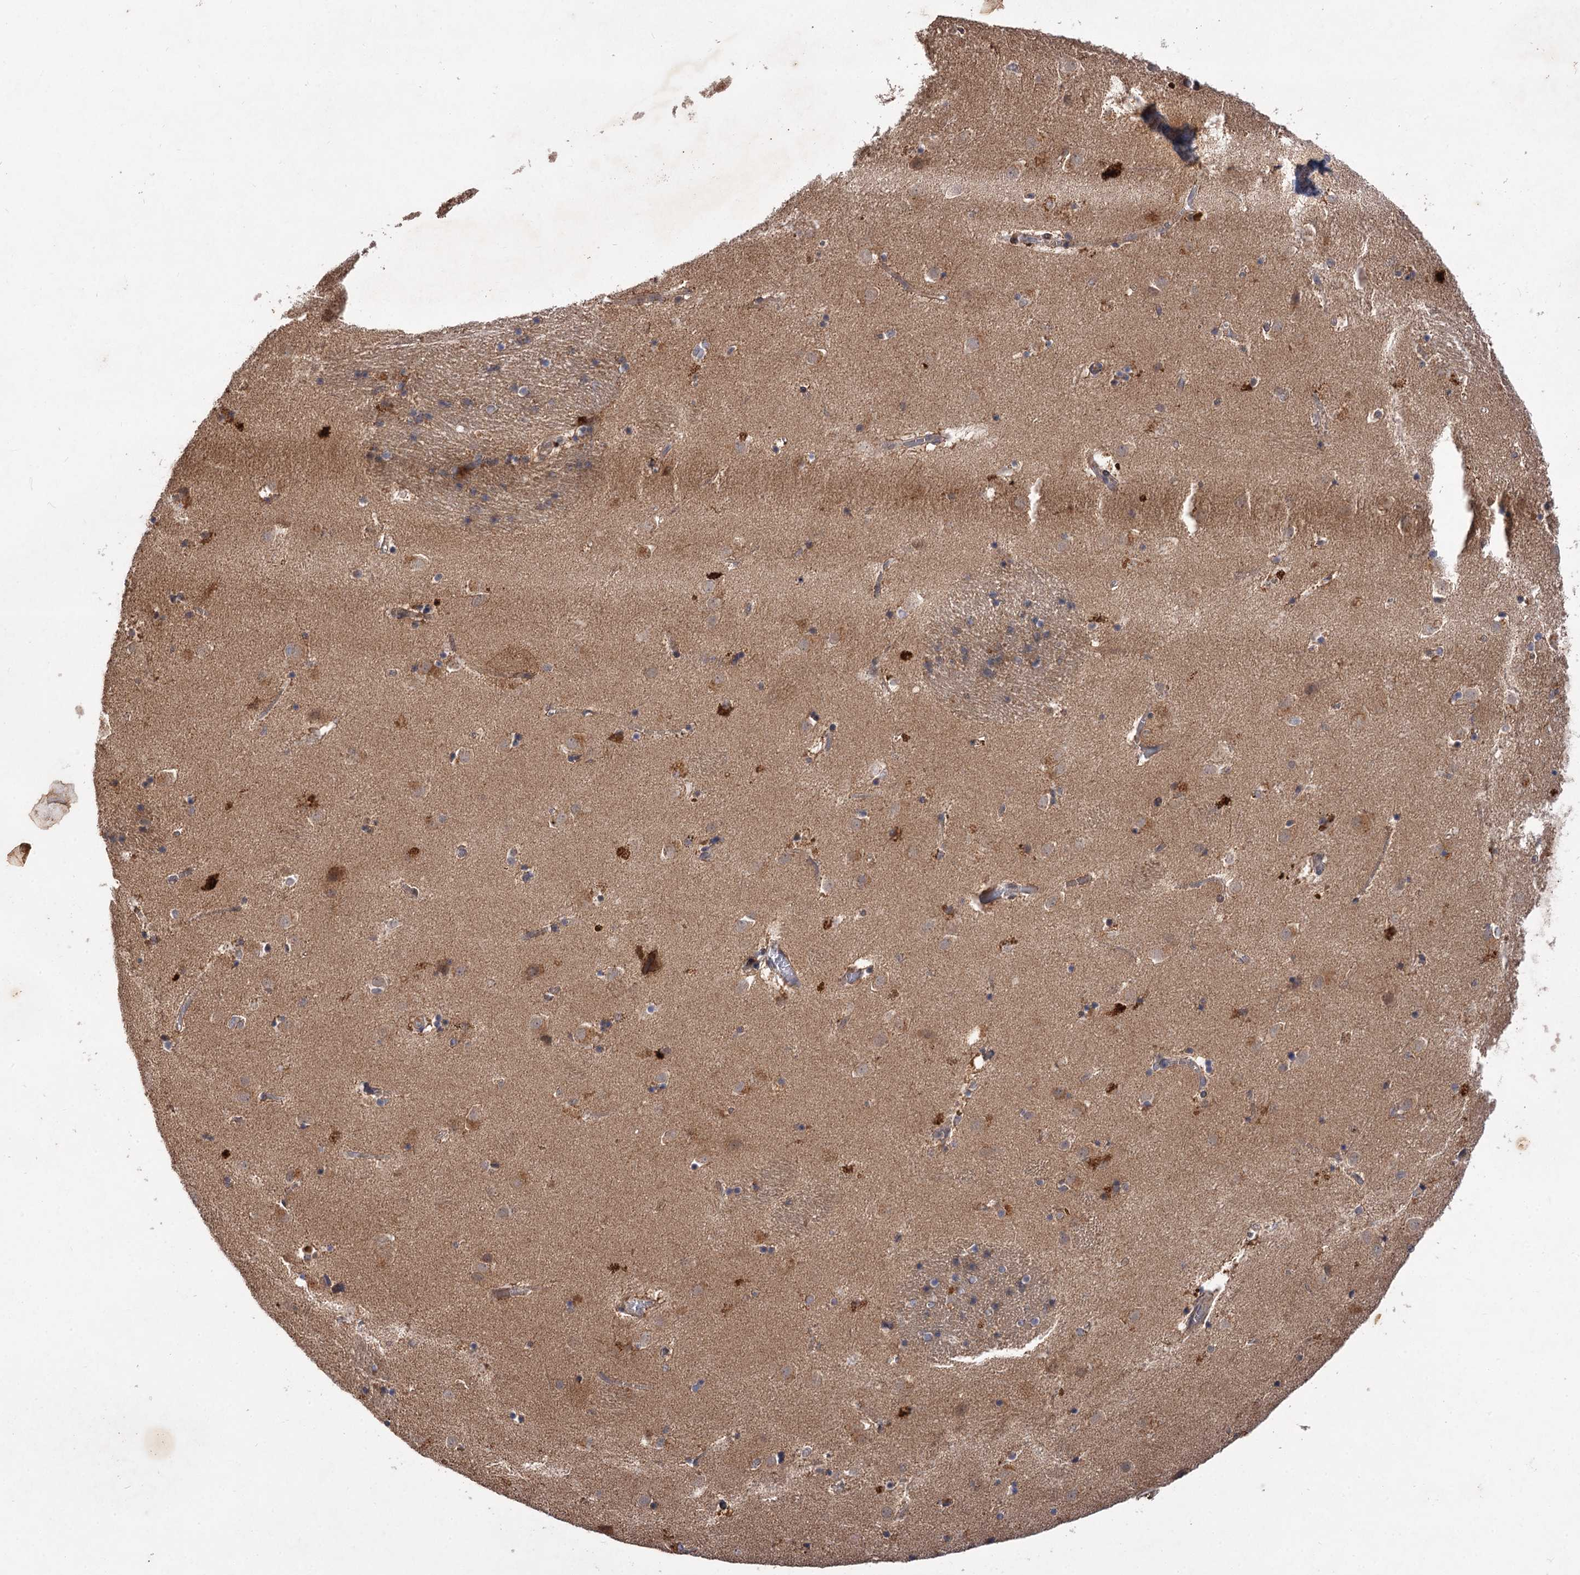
{"staining": {"intensity": "moderate", "quantity": "<25%", "location": "cytoplasmic/membranous"}, "tissue": "caudate", "cell_type": "Glial cells", "image_type": "normal", "snomed": [{"axis": "morphology", "description": "Normal tissue, NOS"}, {"axis": "topography", "description": "Lateral ventricle wall"}], "caption": "Glial cells display low levels of moderate cytoplasmic/membranous positivity in approximately <25% of cells in normal caudate.", "gene": "FBXW8", "patient": {"sex": "male", "age": 70}}